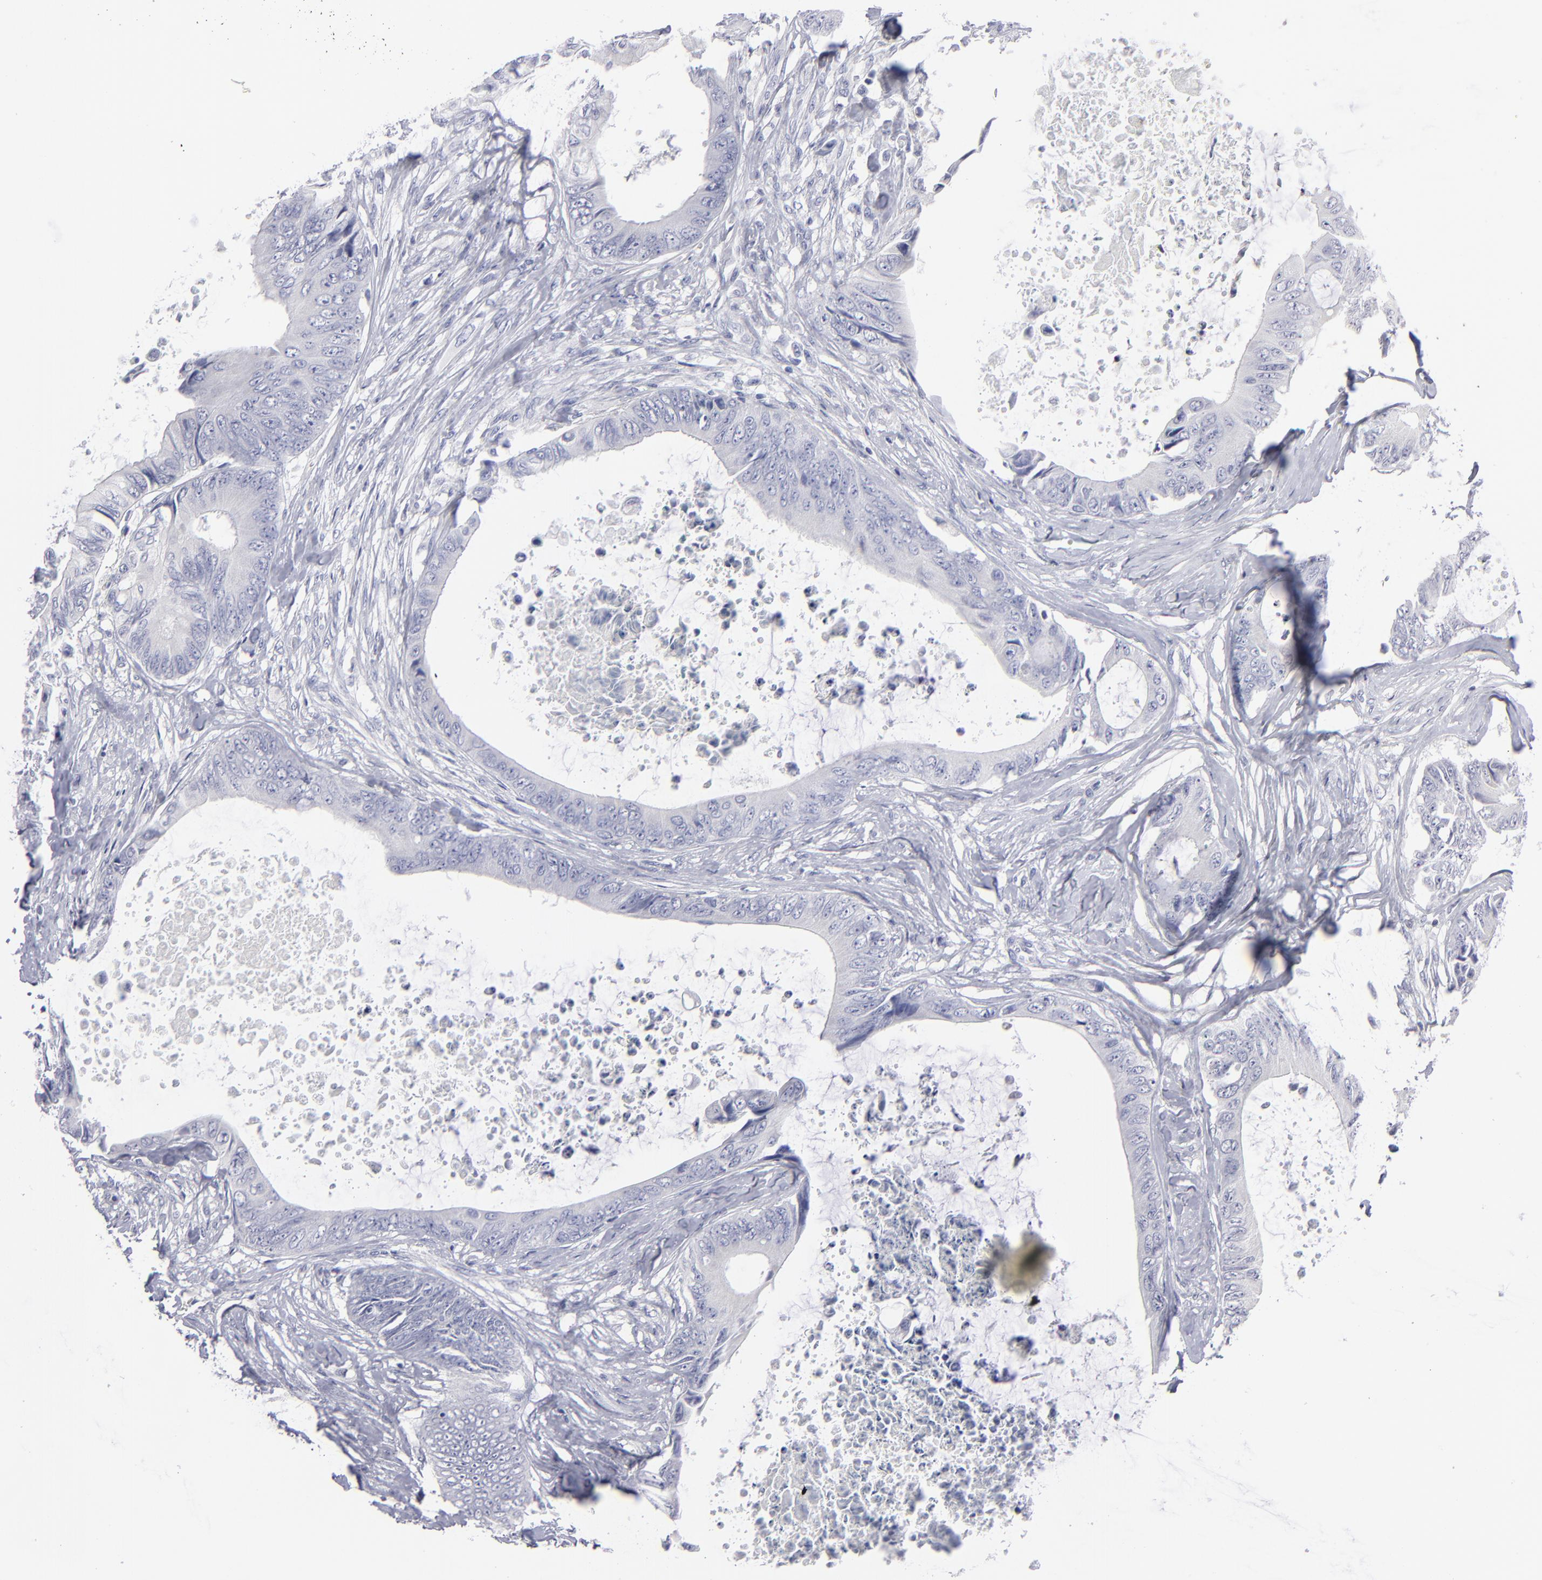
{"staining": {"intensity": "negative", "quantity": "none", "location": "none"}, "tissue": "colorectal cancer", "cell_type": "Tumor cells", "image_type": "cancer", "snomed": [{"axis": "morphology", "description": "Normal tissue, NOS"}, {"axis": "morphology", "description": "Adenocarcinoma, NOS"}, {"axis": "topography", "description": "Rectum"}, {"axis": "topography", "description": "Peripheral nerve tissue"}], "caption": "Tumor cells are negative for brown protein staining in adenocarcinoma (colorectal).", "gene": "CADM3", "patient": {"sex": "female", "age": 77}}